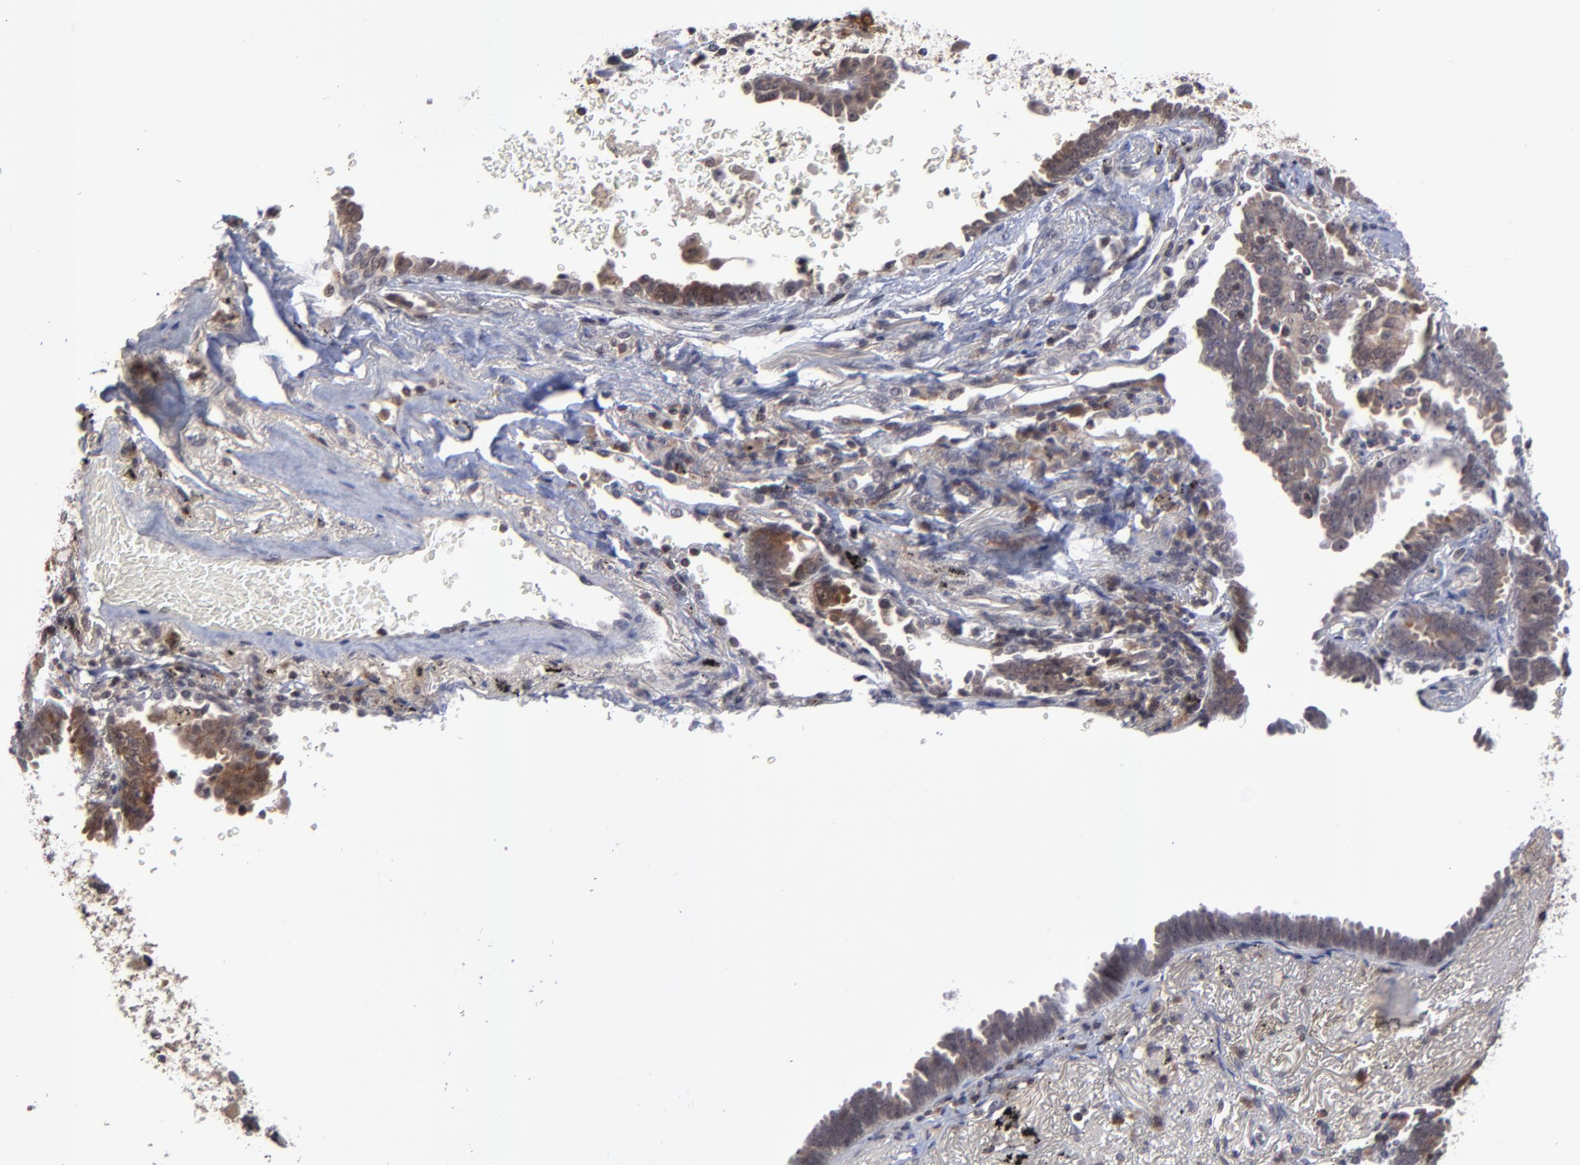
{"staining": {"intensity": "weak", "quantity": ">75%", "location": "cytoplasmic/membranous"}, "tissue": "lung cancer", "cell_type": "Tumor cells", "image_type": "cancer", "snomed": [{"axis": "morphology", "description": "Adenocarcinoma, NOS"}, {"axis": "topography", "description": "Lung"}], "caption": "Protein staining reveals weak cytoplasmic/membranous expression in about >75% of tumor cells in lung cancer (adenocarcinoma). (DAB = brown stain, brightfield microscopy at high magnification).", "gene": "UBE2L6", "patient": {"sex": "female", "age": 64}}